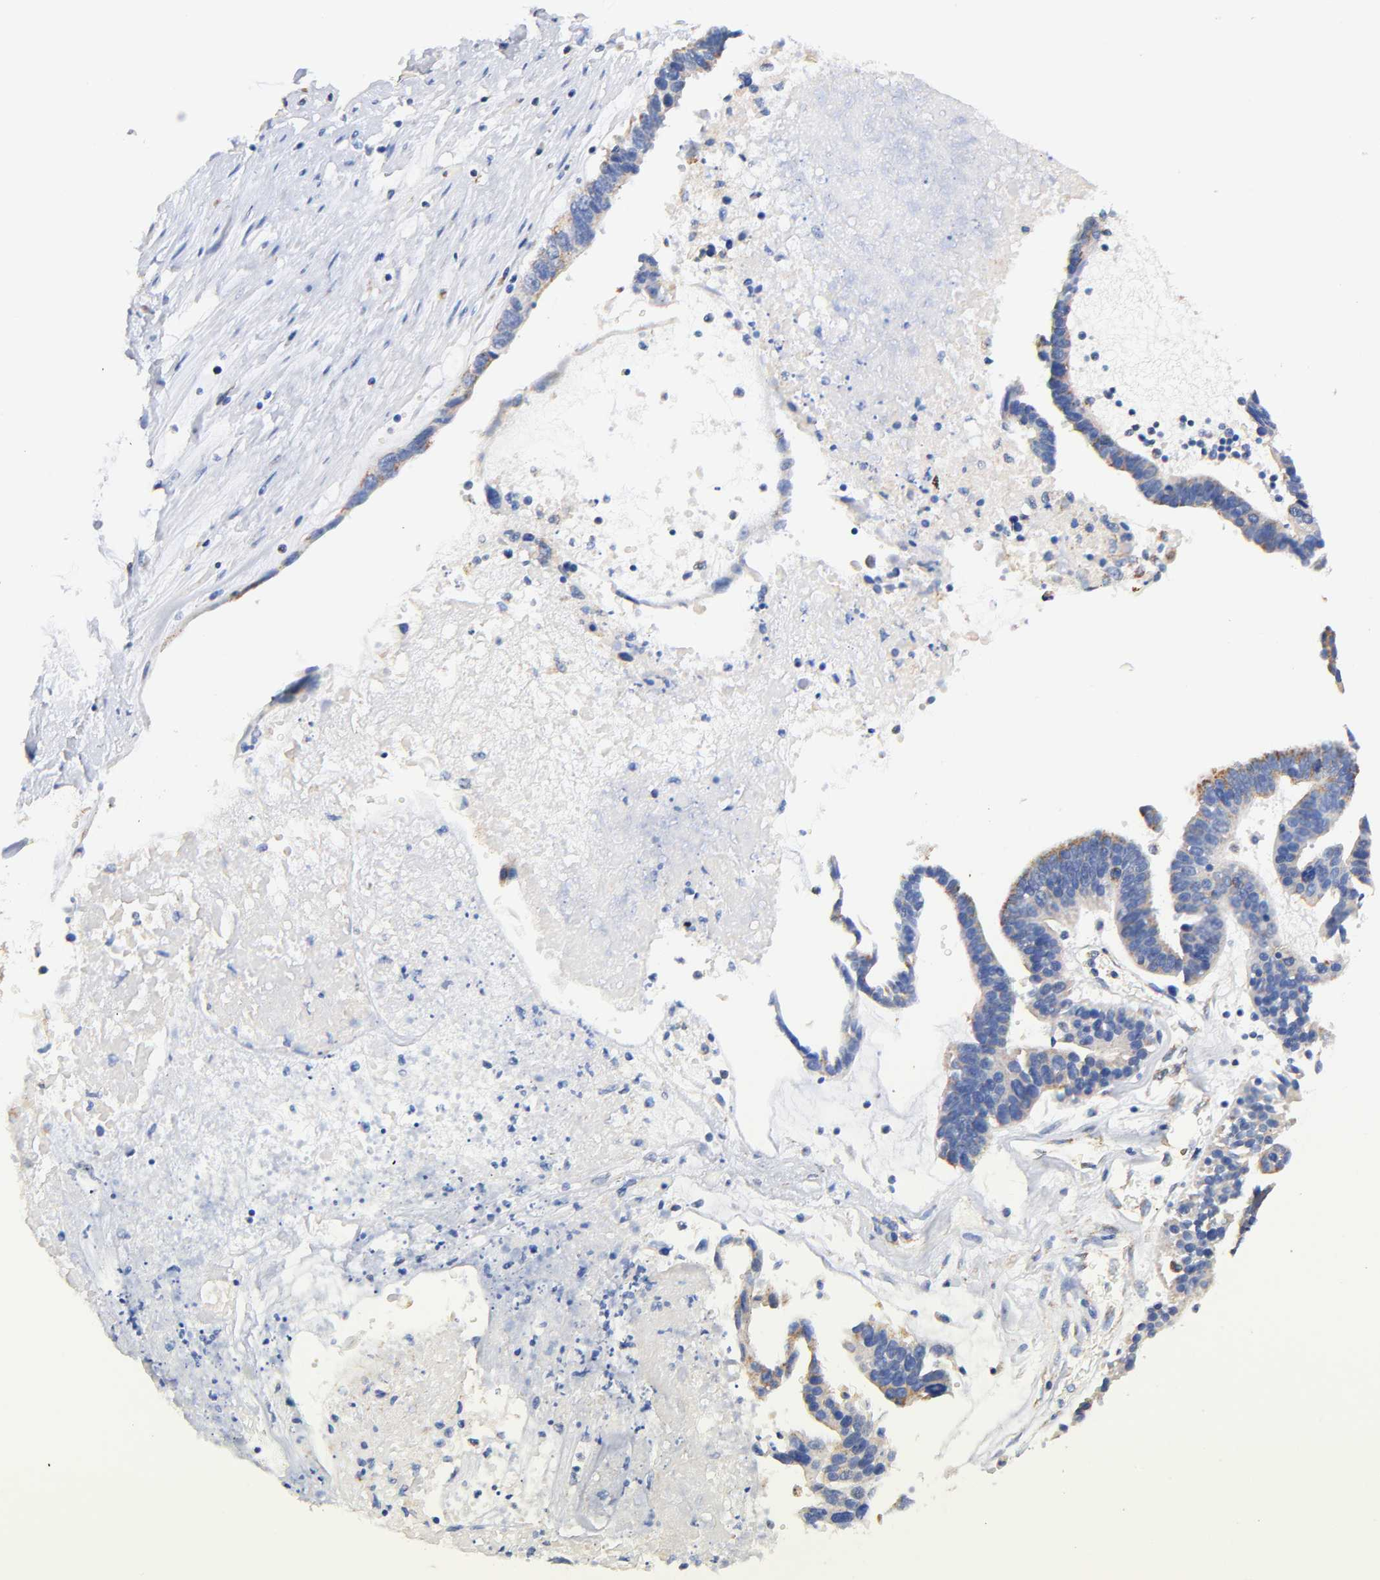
{"staining": {"intensity": "moderate", "quantity": "25%-75%", "location": "cytoplasmic/membranous"}, "tissue": "ovarian cancer", "cell_type": "Tumor cells", "image_type": "cancer", "snomed": [{"axis": "morphology", "description": "Carcinoma, endometroid"}, {"axis": "morphology", "description": "Cystadenocarcinoma, serous, NOS"}, {"axis": "topography", "description": "Ovary"}], "caption": "This image shows IHC staining of endometroid carcinoma (ovarian), with medium moderate cytoplasmic/membranous staining in about 25%-75% of tumor cells.", "gene": "ATP5F1D", "patient": {"sex": "female", "age": 45}}